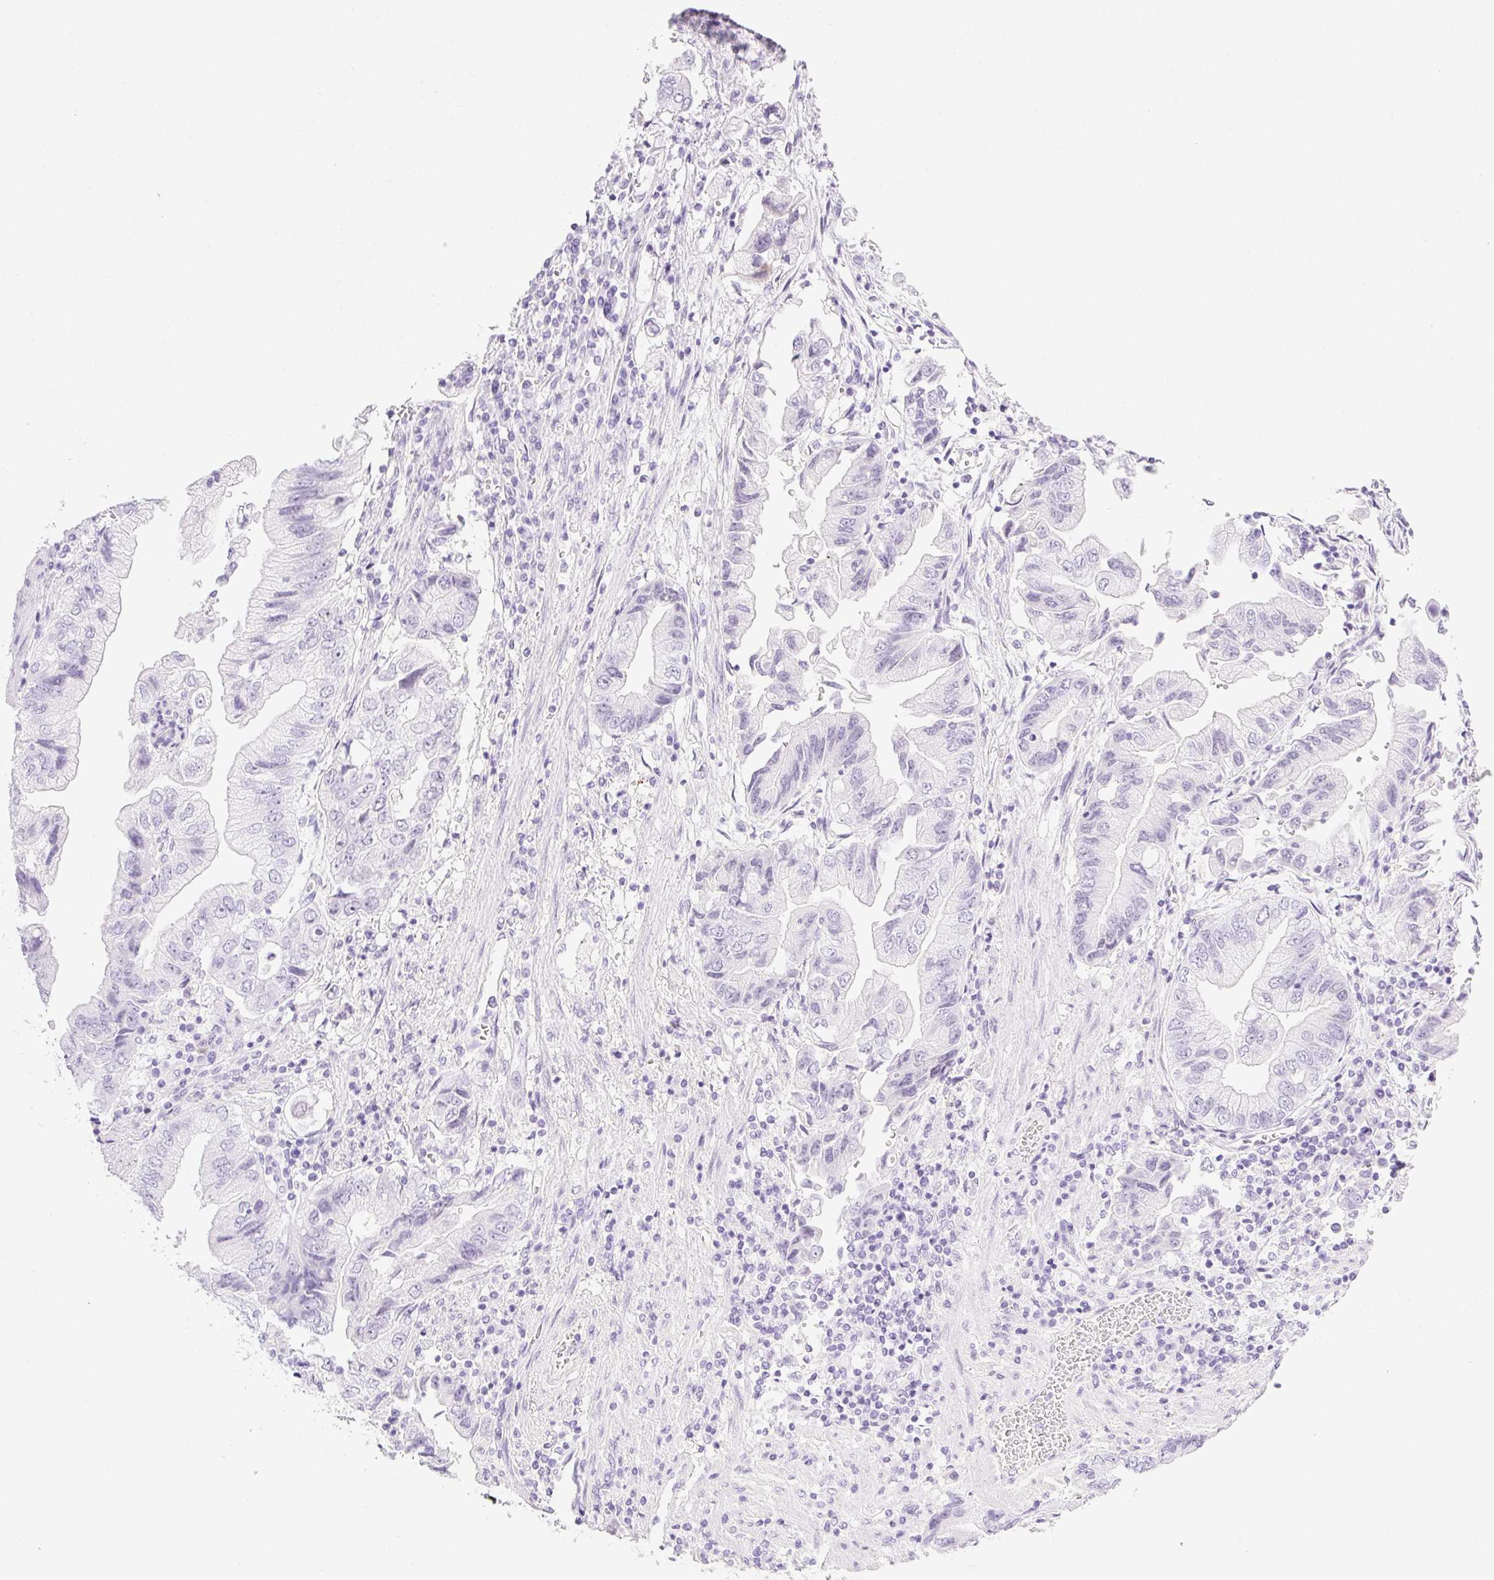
{"staining": {"intensity": "negative", "quantity": "none", "location": "none"}, "tissue": "stomach cancer", "cell_type": "Tumor cells", "image_type": "cancer", "snomed": [{"axis": "morphology", "description": "Adenocarcinoma, NOS"}, {"axis": "topography", "description": "Stomach"}], "caption": "This is an IHC micrograph of human stomach cancer (adenocarcinoma). There is no staining in tumor cells.", "gene": "SPRR4", "patient": {"sex": "male", "age": 62}}